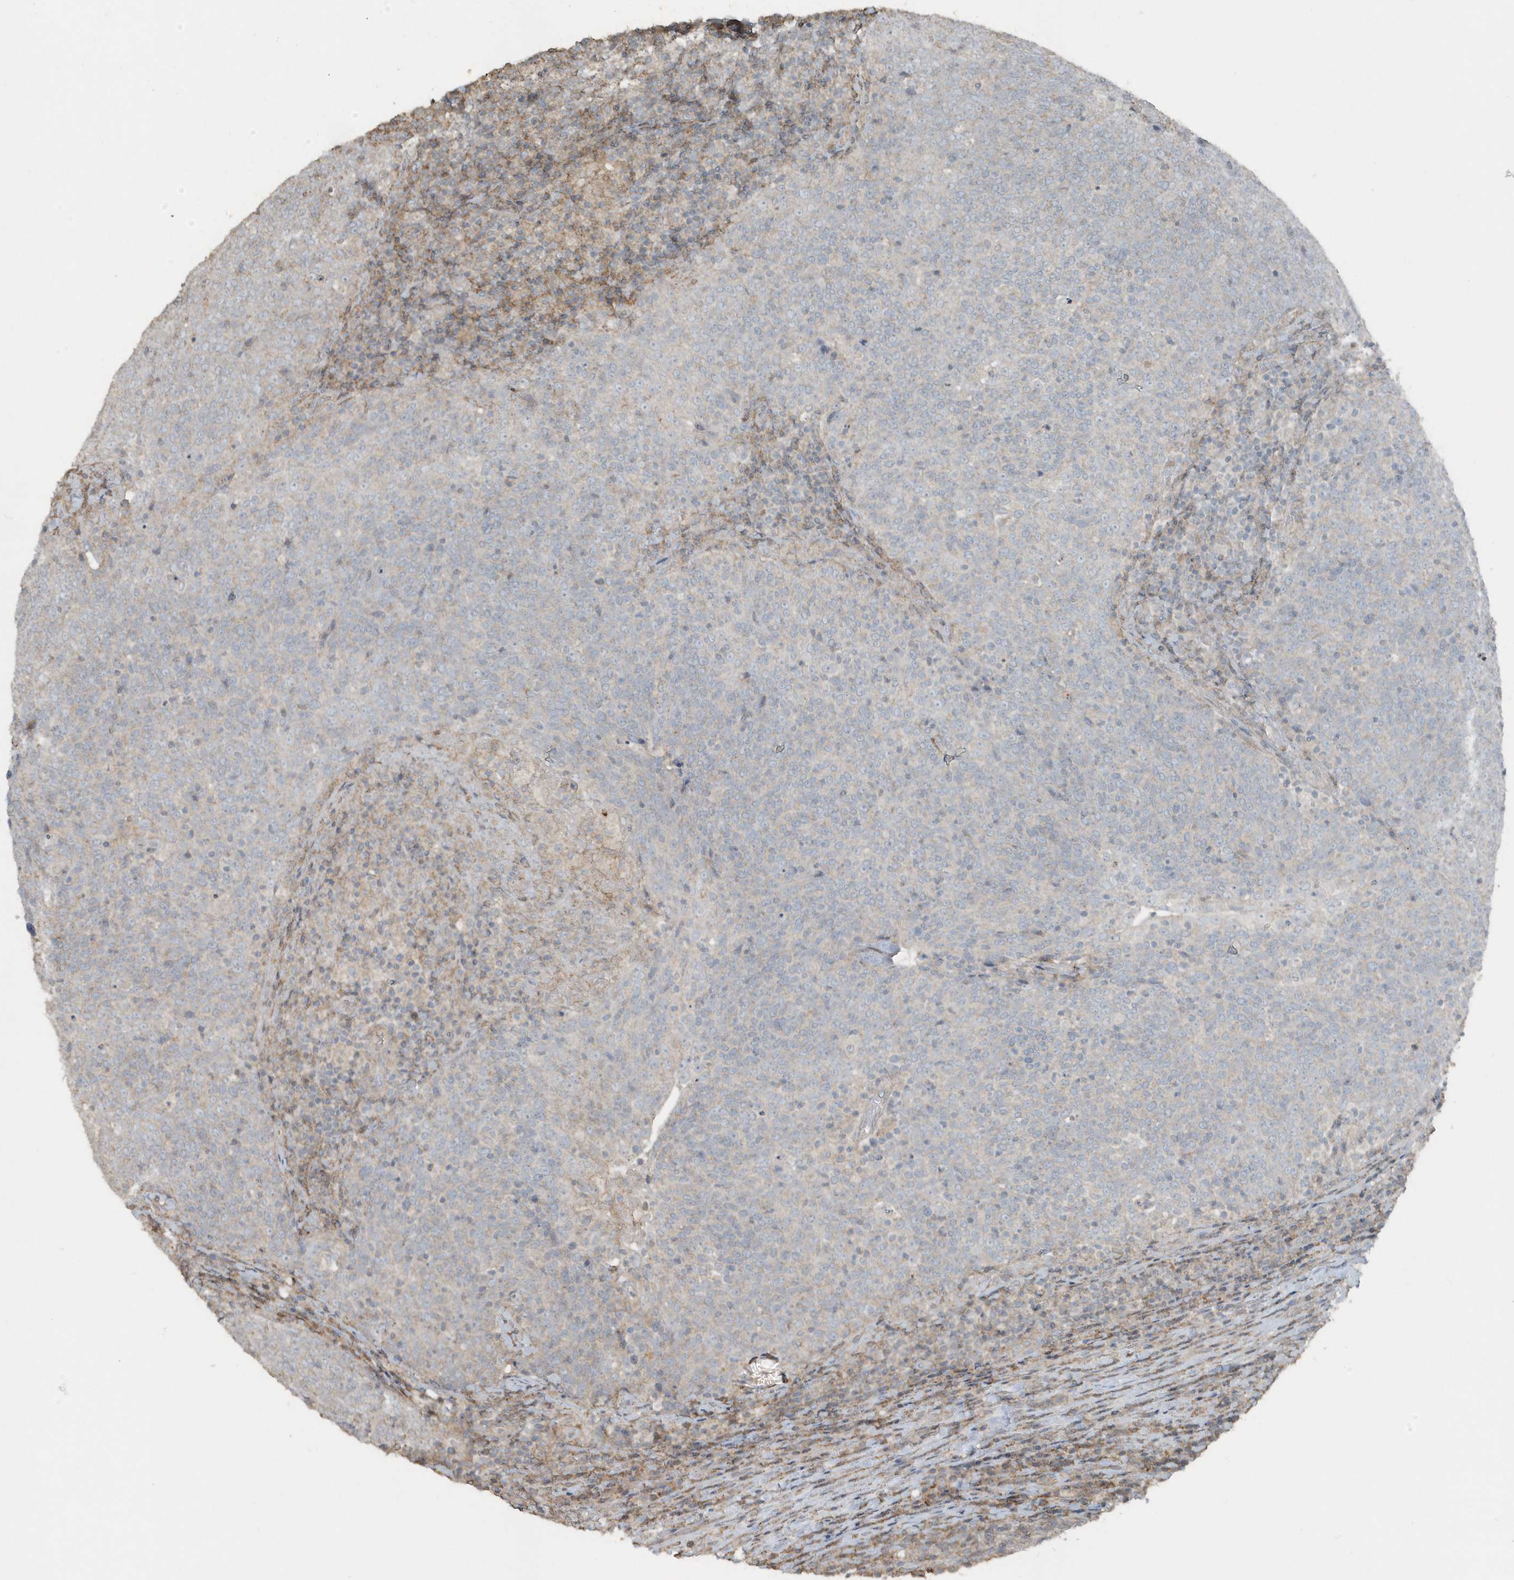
{"staining": {"intensity": "negative", "quantity": "none", "location": "none"}, "tissue": "head and neck cancer", "cell_type": "Tumor cells", "image_type": "cancer", "snomed": [{"axis": "morphology", "description": "Squamous cell carcinoma, NOS"}, {"axis": "morphology", "description": "Squamous cell carcinoma, metastatic, NOS"}, {"axis": "topography", "description": "Lymph node"}, {"axis": "topography", "description": "Head-Neck"}], "caption": "An immunohistochemistry (IHC) photomicrograph of squamous cell carcinoma (head and neck) is shown. There is no staining in tumor cells of squamous cell carcinoma (head and neck). Nuclei are stained in blue.", "gene": "ACTC1", "patient": {"sex": "male", "age": 62}}